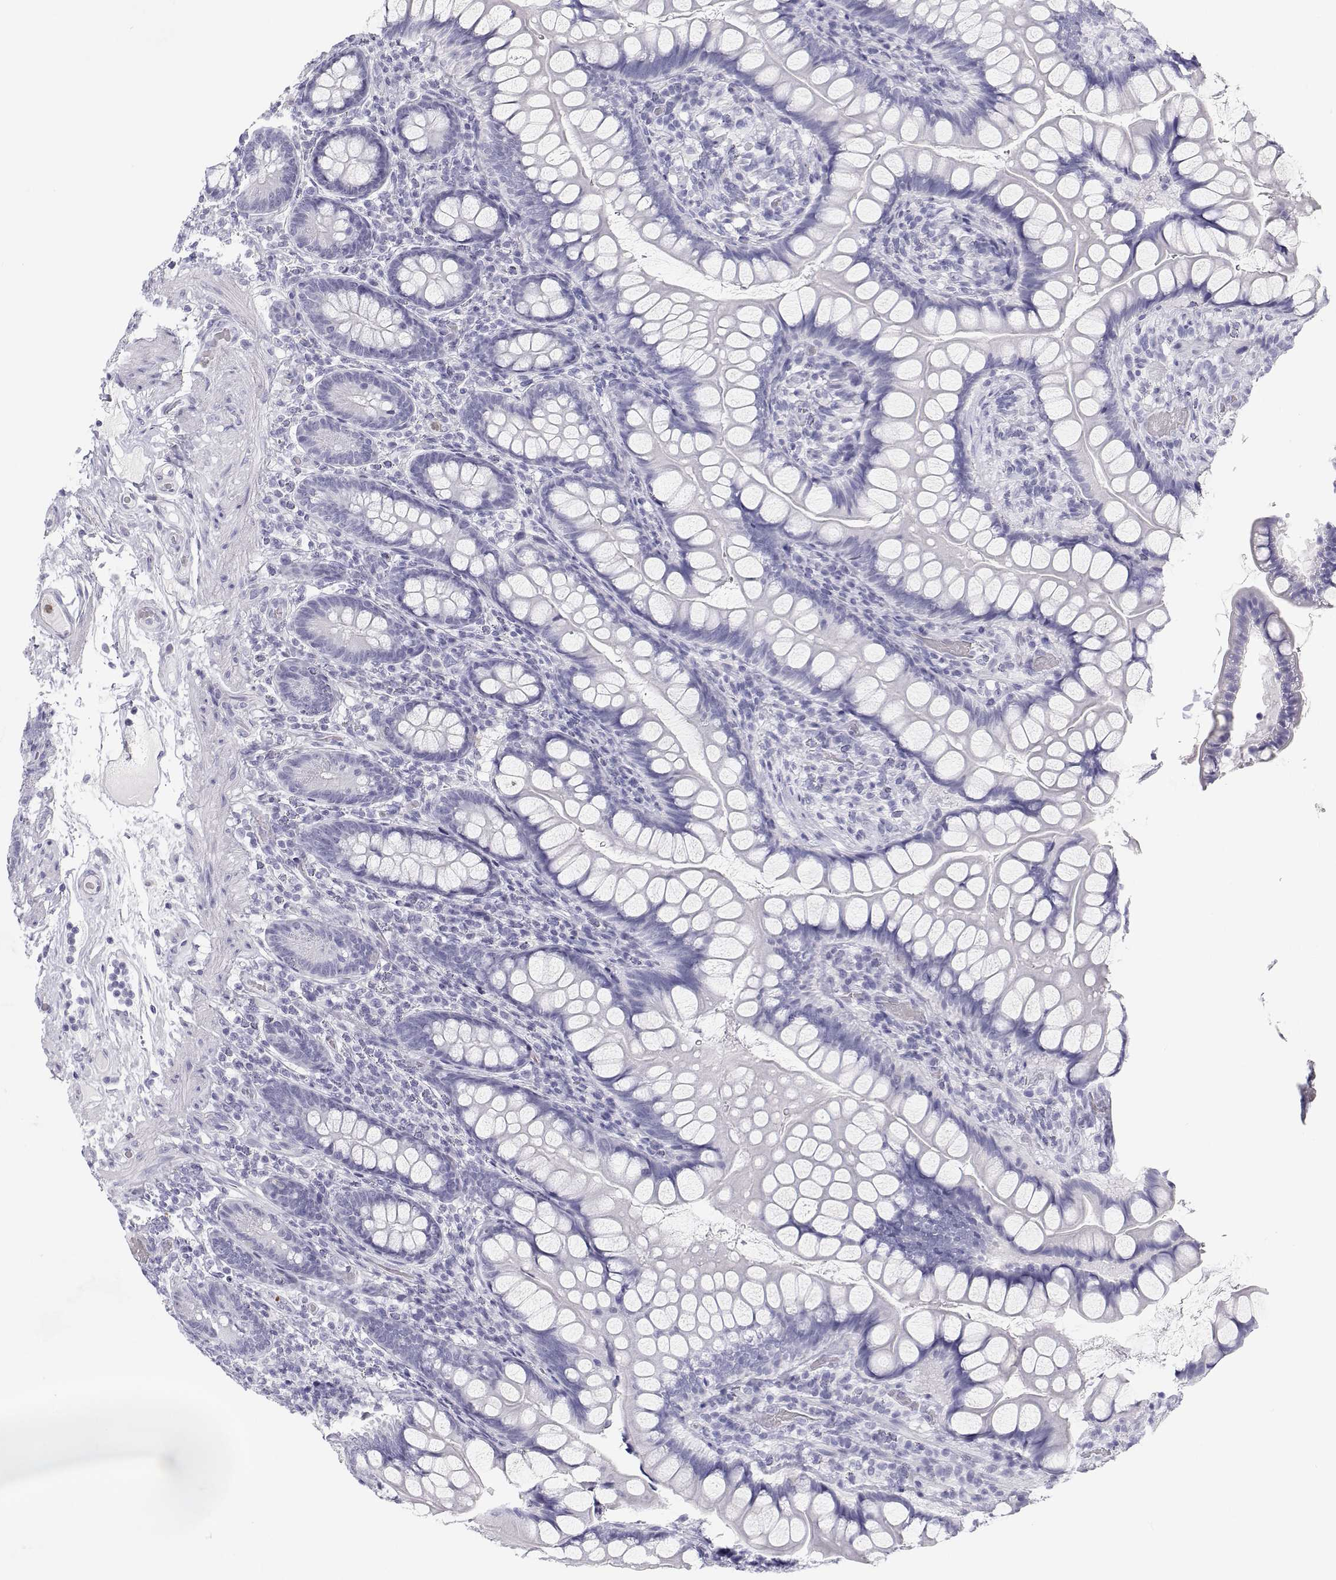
{"staining": {"intensity": "negative", "quantity": "none", "location": "none"}, "tissue": "small intestine", "cell_type": "Glandular cells", "image_type": "normal", "snomed": [{"axis": "morphology", "description": "Normal tissue, NOS"}, {"axis": "topography", "description": "Small intestine"}], "caption": "Immunohistochemical staining of unremarkable human small intestine exhibits no significant staining in glandular cells.", "gene": "SFTPB", "patient": {"sex": "male", "age": 70}}